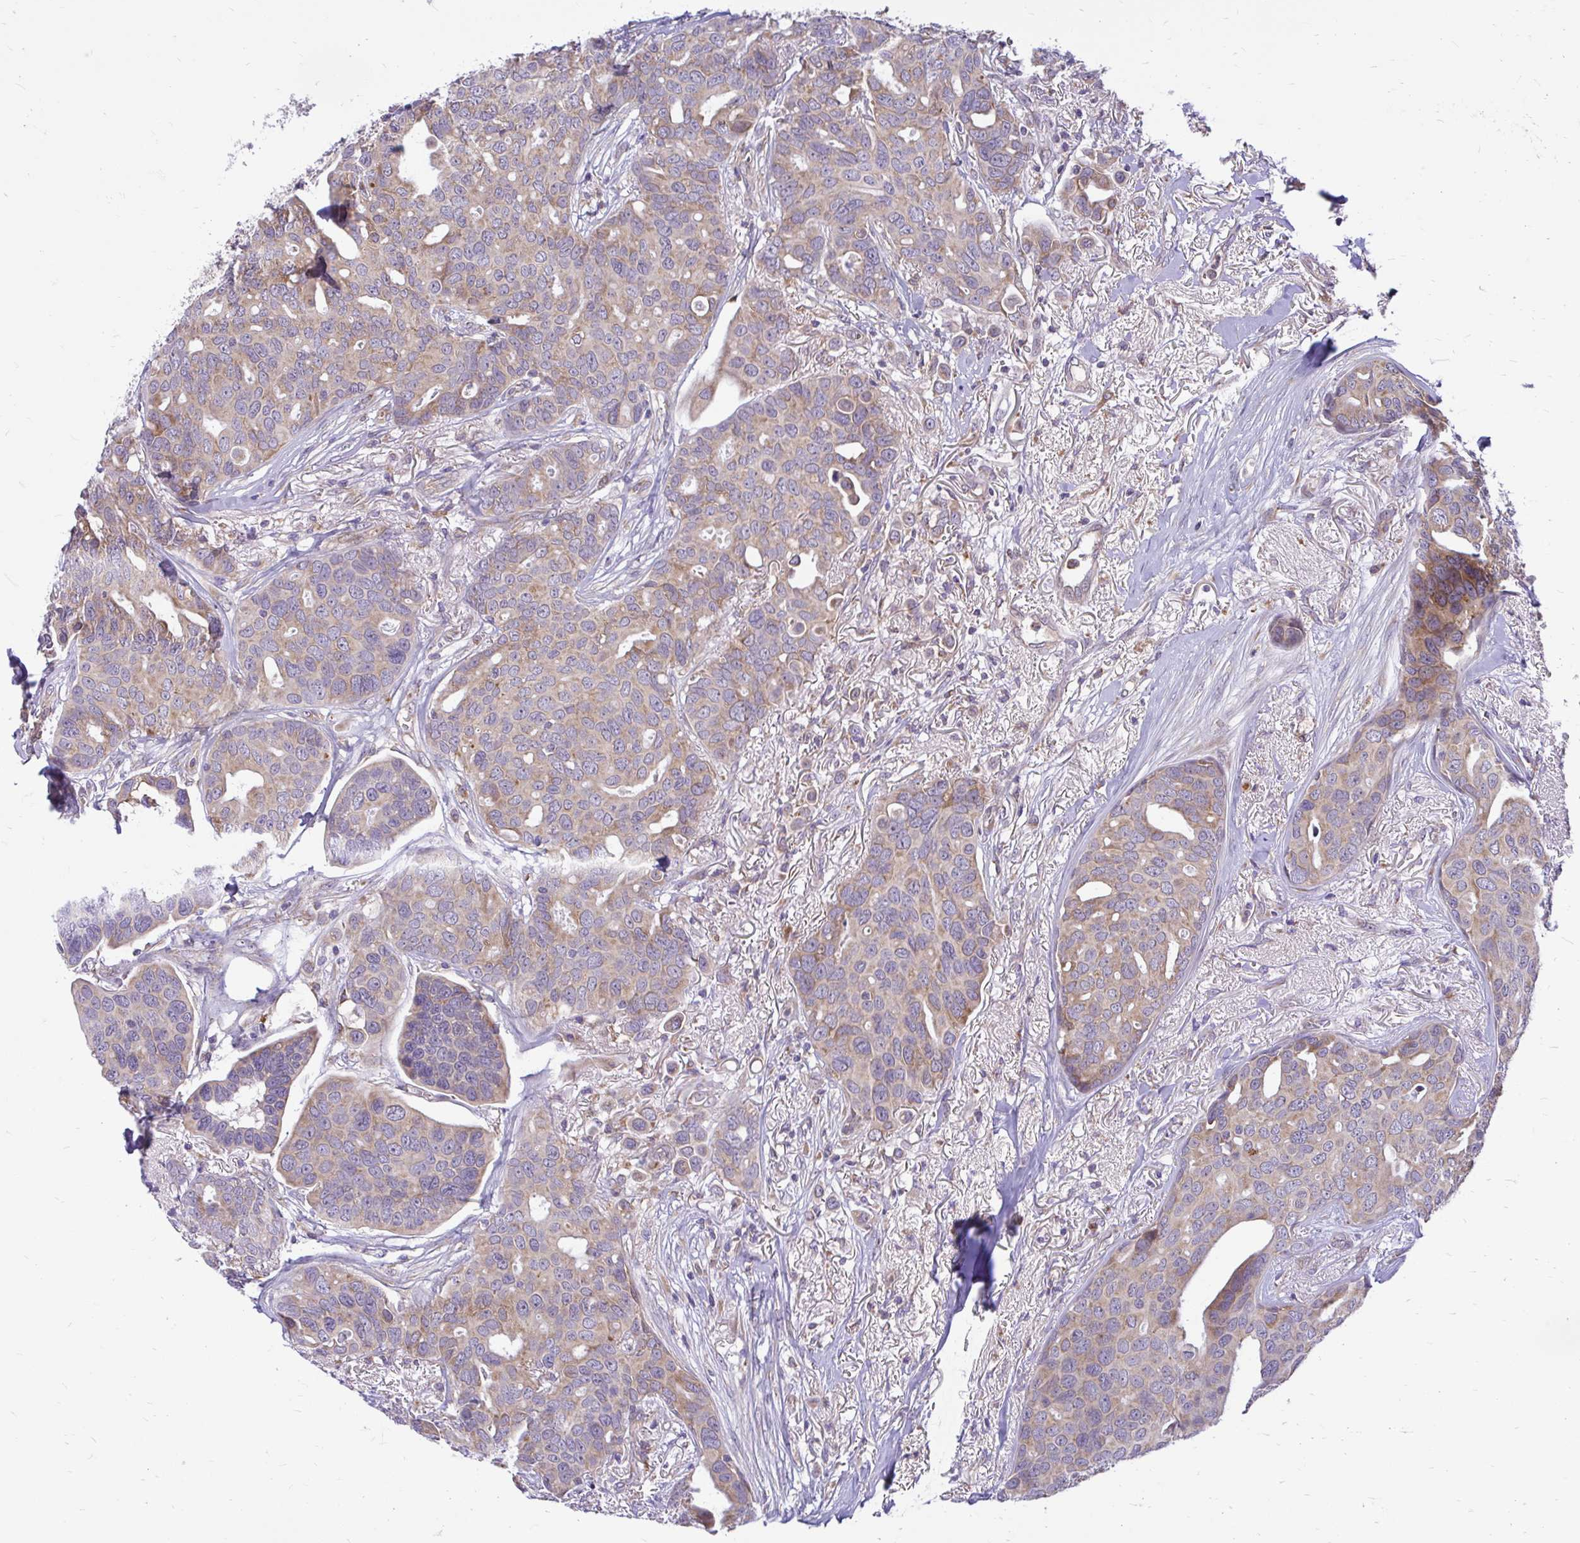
{"staining": {"intensity": "weak", "quantity": ">75%", "location": "cytoplasmic/membranous"}, "tissue": "breast cancer", "cell_type": "Tumor cells", "image_type": "cancer", "snomed": [{"axis": "morphology", "description": "Duct carcinoma"}, {"axis": "topography", "description": "Breast"}], "caption": "Protein expression analysis of breast cancer demonstrates weak cytoplasmic/membranous staining in approximately >75% of tumor cells. (Brightfield microscopy of DAB IHC at high magnification).", "gene": "VTI1B", "patient": {"sex": "female", "age": 54}}